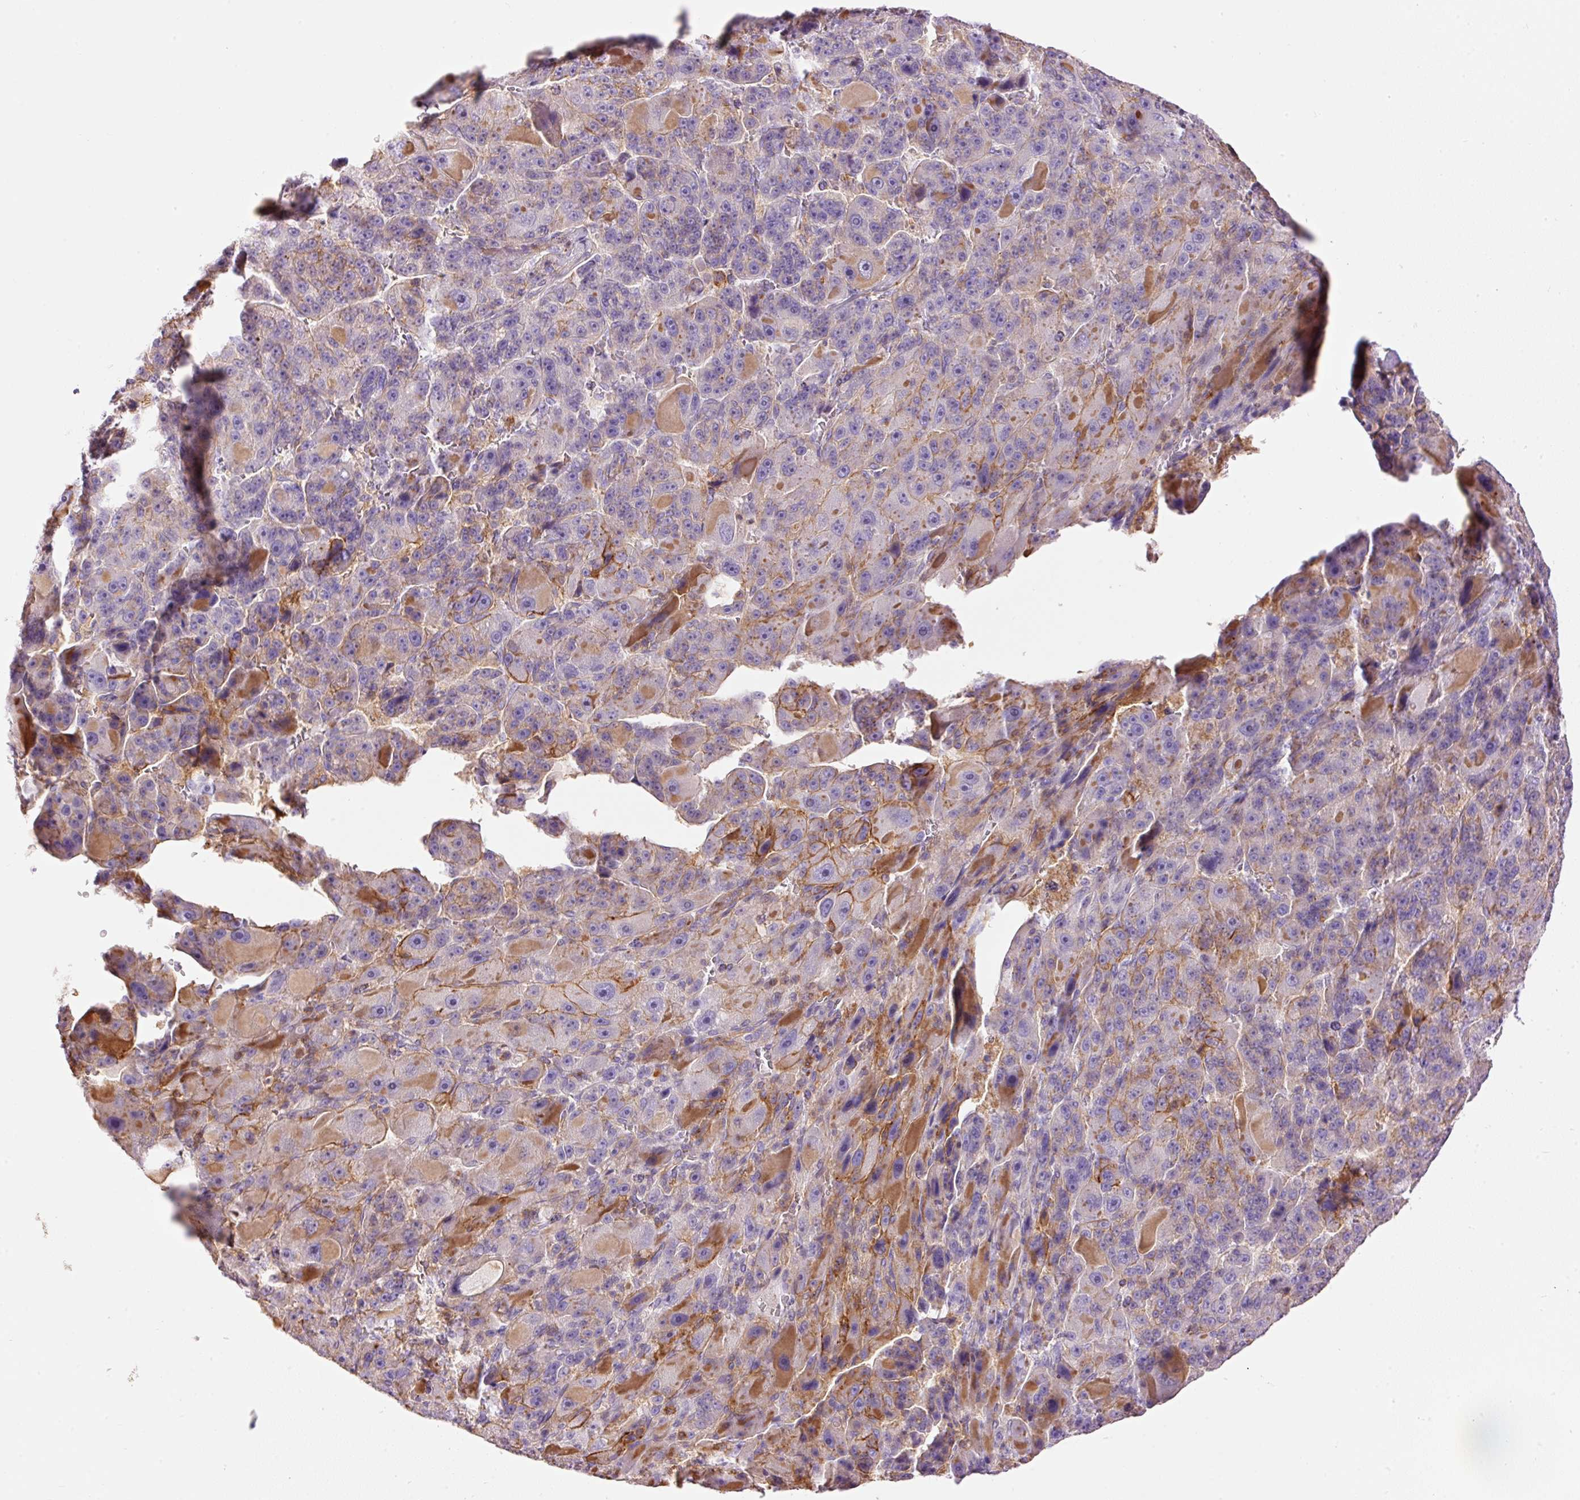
{"staining": {"intensity": "moderate", "quantity": "<25%", "location": "cytoplasmic/membranous"}, "tissue": "liver cancer", "cell_type": "Tumor cells", "image_type": "cancer", "snomed": [{"axis": "morphology", "description": "Carcinoma, Hepatocellular, NOS"}, {"axis": "topography", "description": "Liver"}], "caption": "Immunohistochemistry (IHC) (DAB (3,3'-diaminobenzidine)) staining of human liver cancer demonstrates moderate cytoplasmic/membranous protein expression in about <25% of tumor cells. (DAB (3,3'-diaminobenzidine) IHC, brown staining for protein, blue staining for nuclei).", "gene": "DOK6", "patient": {"sex": "male", "age": 76}}